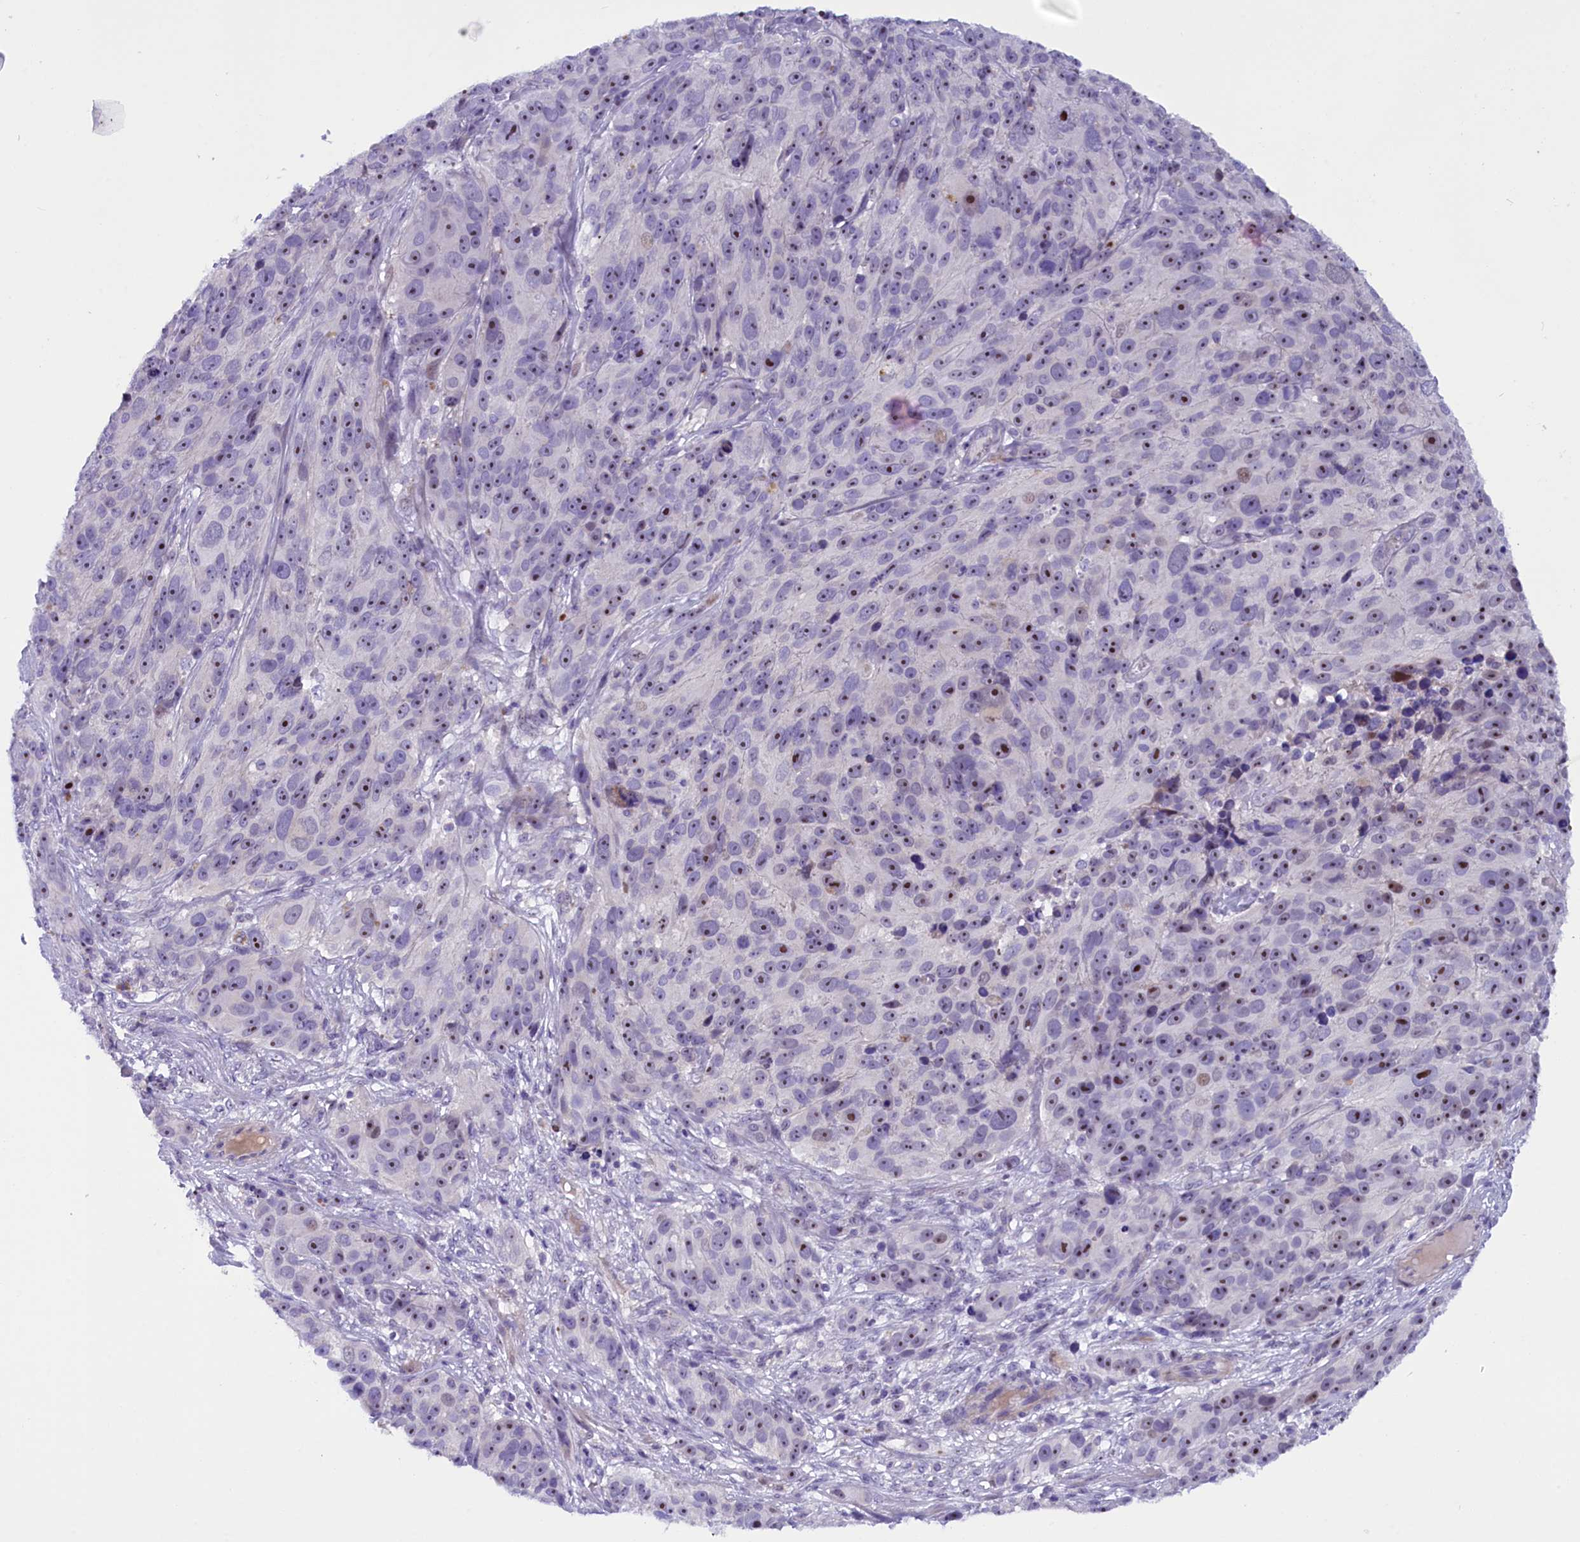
{"staining": {"intensity": "negative", "quantity": "none", "location": "none"}, "tissue": "melanoma", "cell_type": "Tumor cells", "image_type": "cancer", "snomed": [{"axis": "morphology", "description": "Malignant melanoma, NOS"}, {"axis": "topography", "description": "Skin"}], "caption": "An IHC micrograph of melanoma is shown. There is no staining in tumor cells of melanoma.", "gene": "RTTN", "patient": {"sex": "male", "age": 84}}